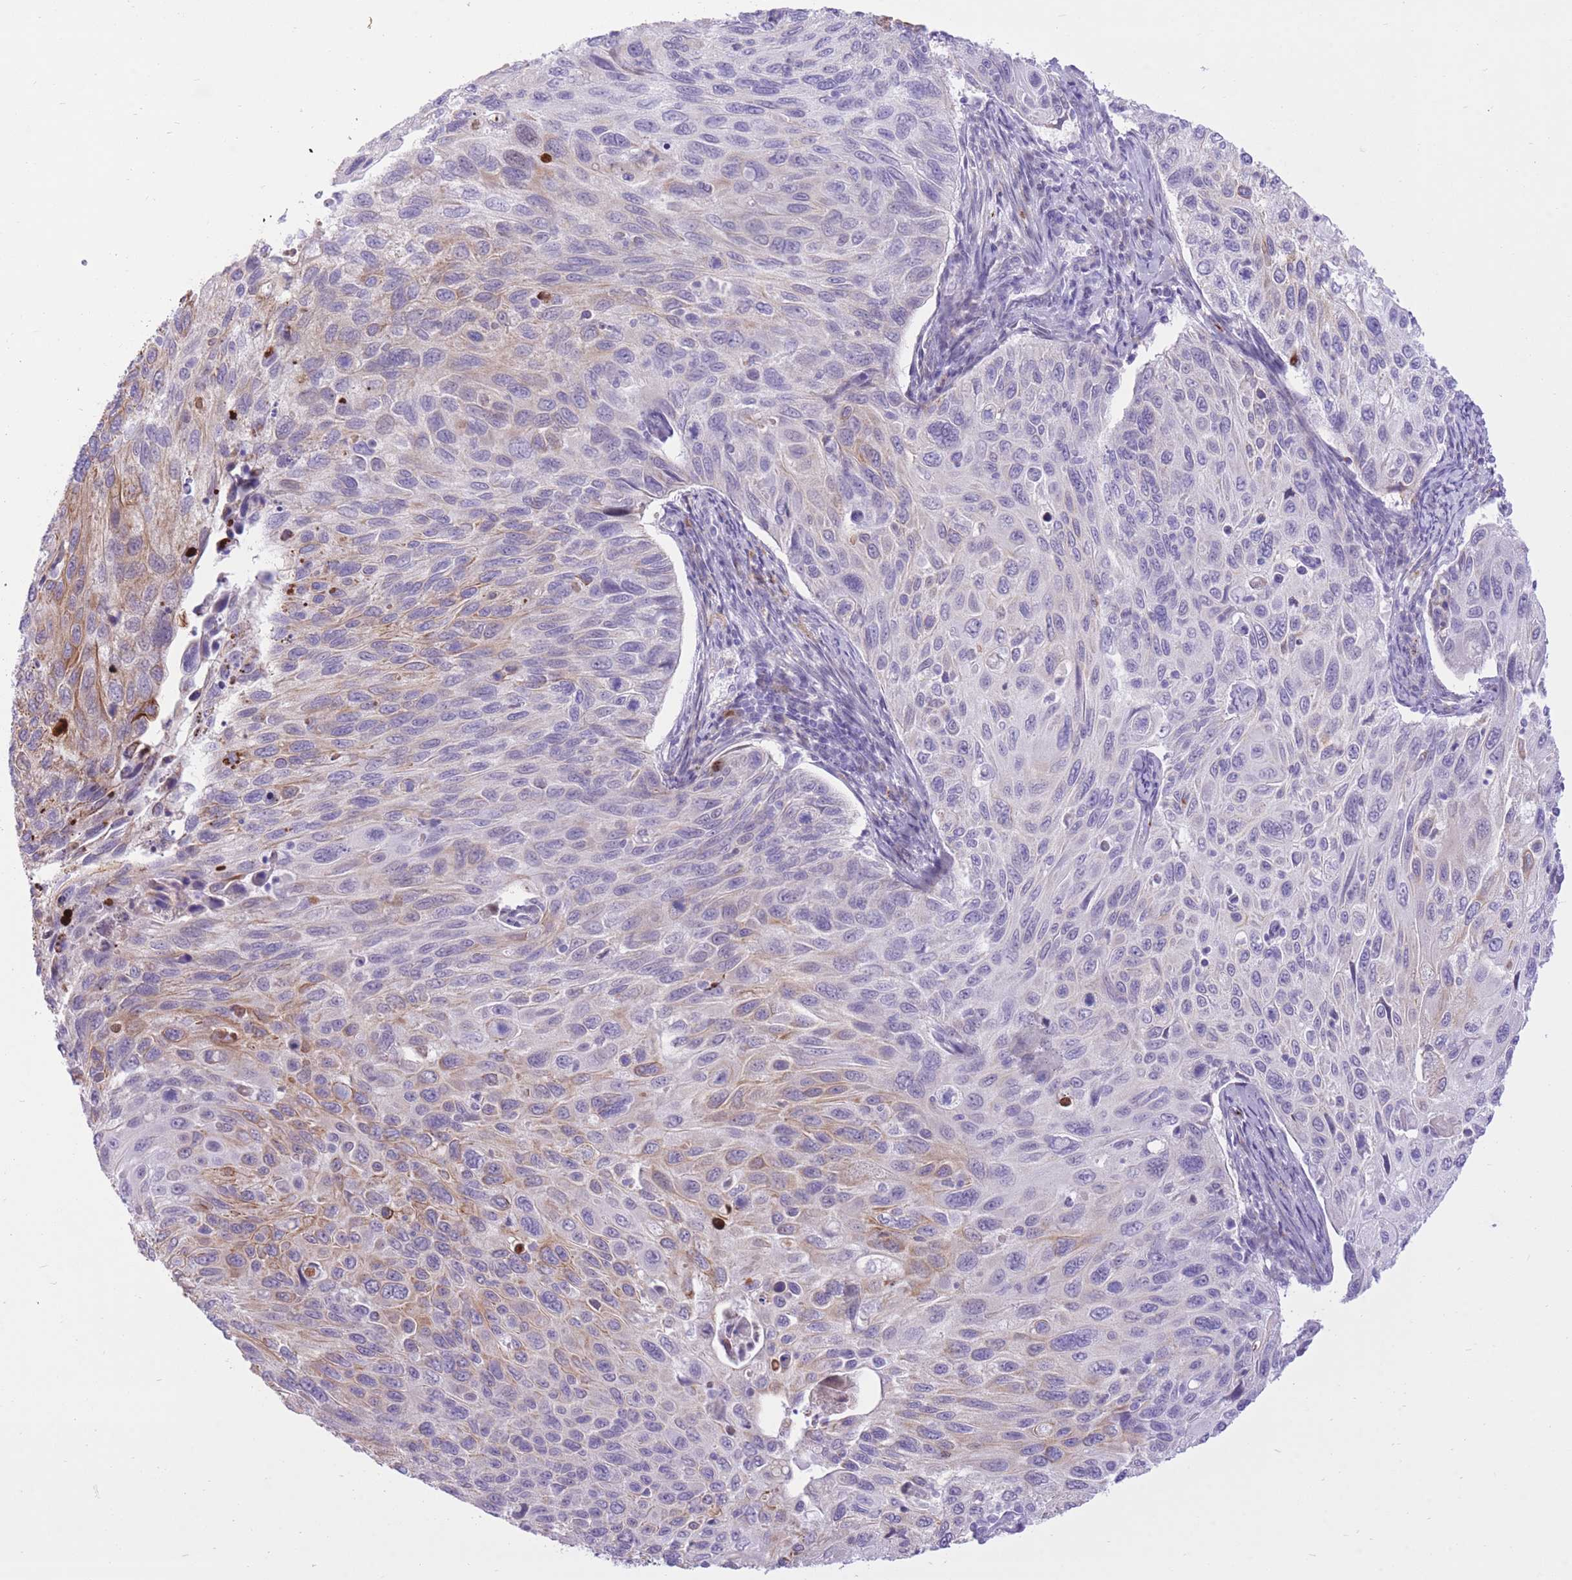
{"staining": {"intensity": "moderate", "quantity": "<25%", "location": "cytoplasmic/membranous"}, "tissue": "cervical cancer", "cell_type": "Tumor cells", "image_type": "cancer", "snomed": [{"axis": "morphology", "description": "Squamous cell carcinoma, NOS"}, {"axis": "topography", "description": "Cervix"}], "caption": "DAB immunohistochemical staining of squamous cell carcinoma (cervical) exhibits moderate cytoplasmic/membranous protein expression in about <25% of tumor cells.", "gene": "MEIS3", "patient": {"sex": "female", "age": 70}}